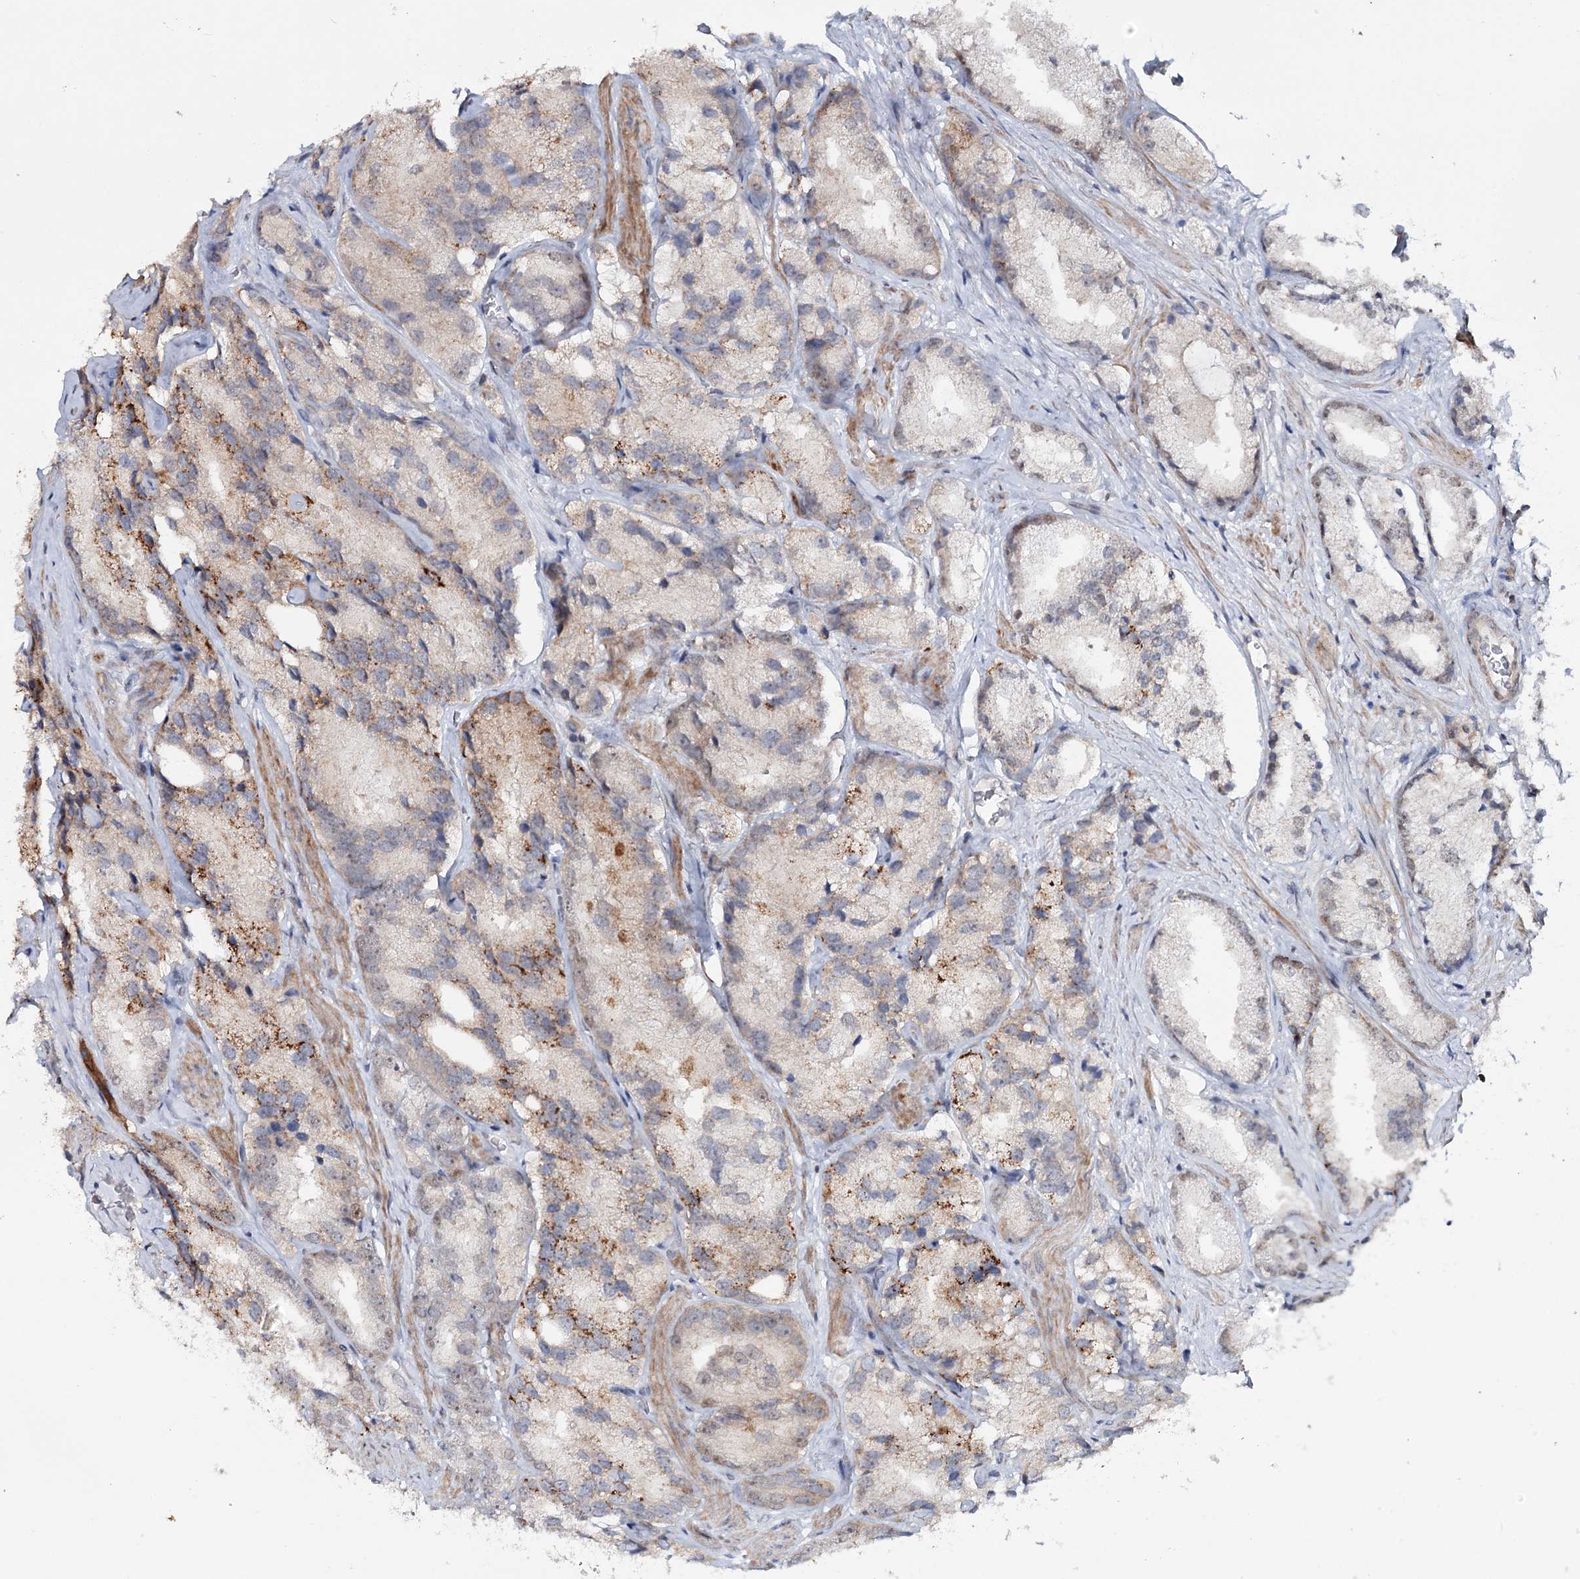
{"staining": {"intensity": "moderate", "quantity": "<25%", "location": "nuclear"}, "tissue": "prostate cancer", "cell_type": "Tumor cells", "image_type": "cancer", "snomed": [{"axis": "morphology", "description": "Adenocarcinoma, High grade"}, {"axis": "topography", "description": "Prostate"}], "caption": "The immunohistochemical stain highlights moderate nuclear staining in tumor cells of prostate cancer (high-grade adenocarcinoma) tissue.", "gene": "ZC3H8", "patient": {"sex": "male", "age": 66}}